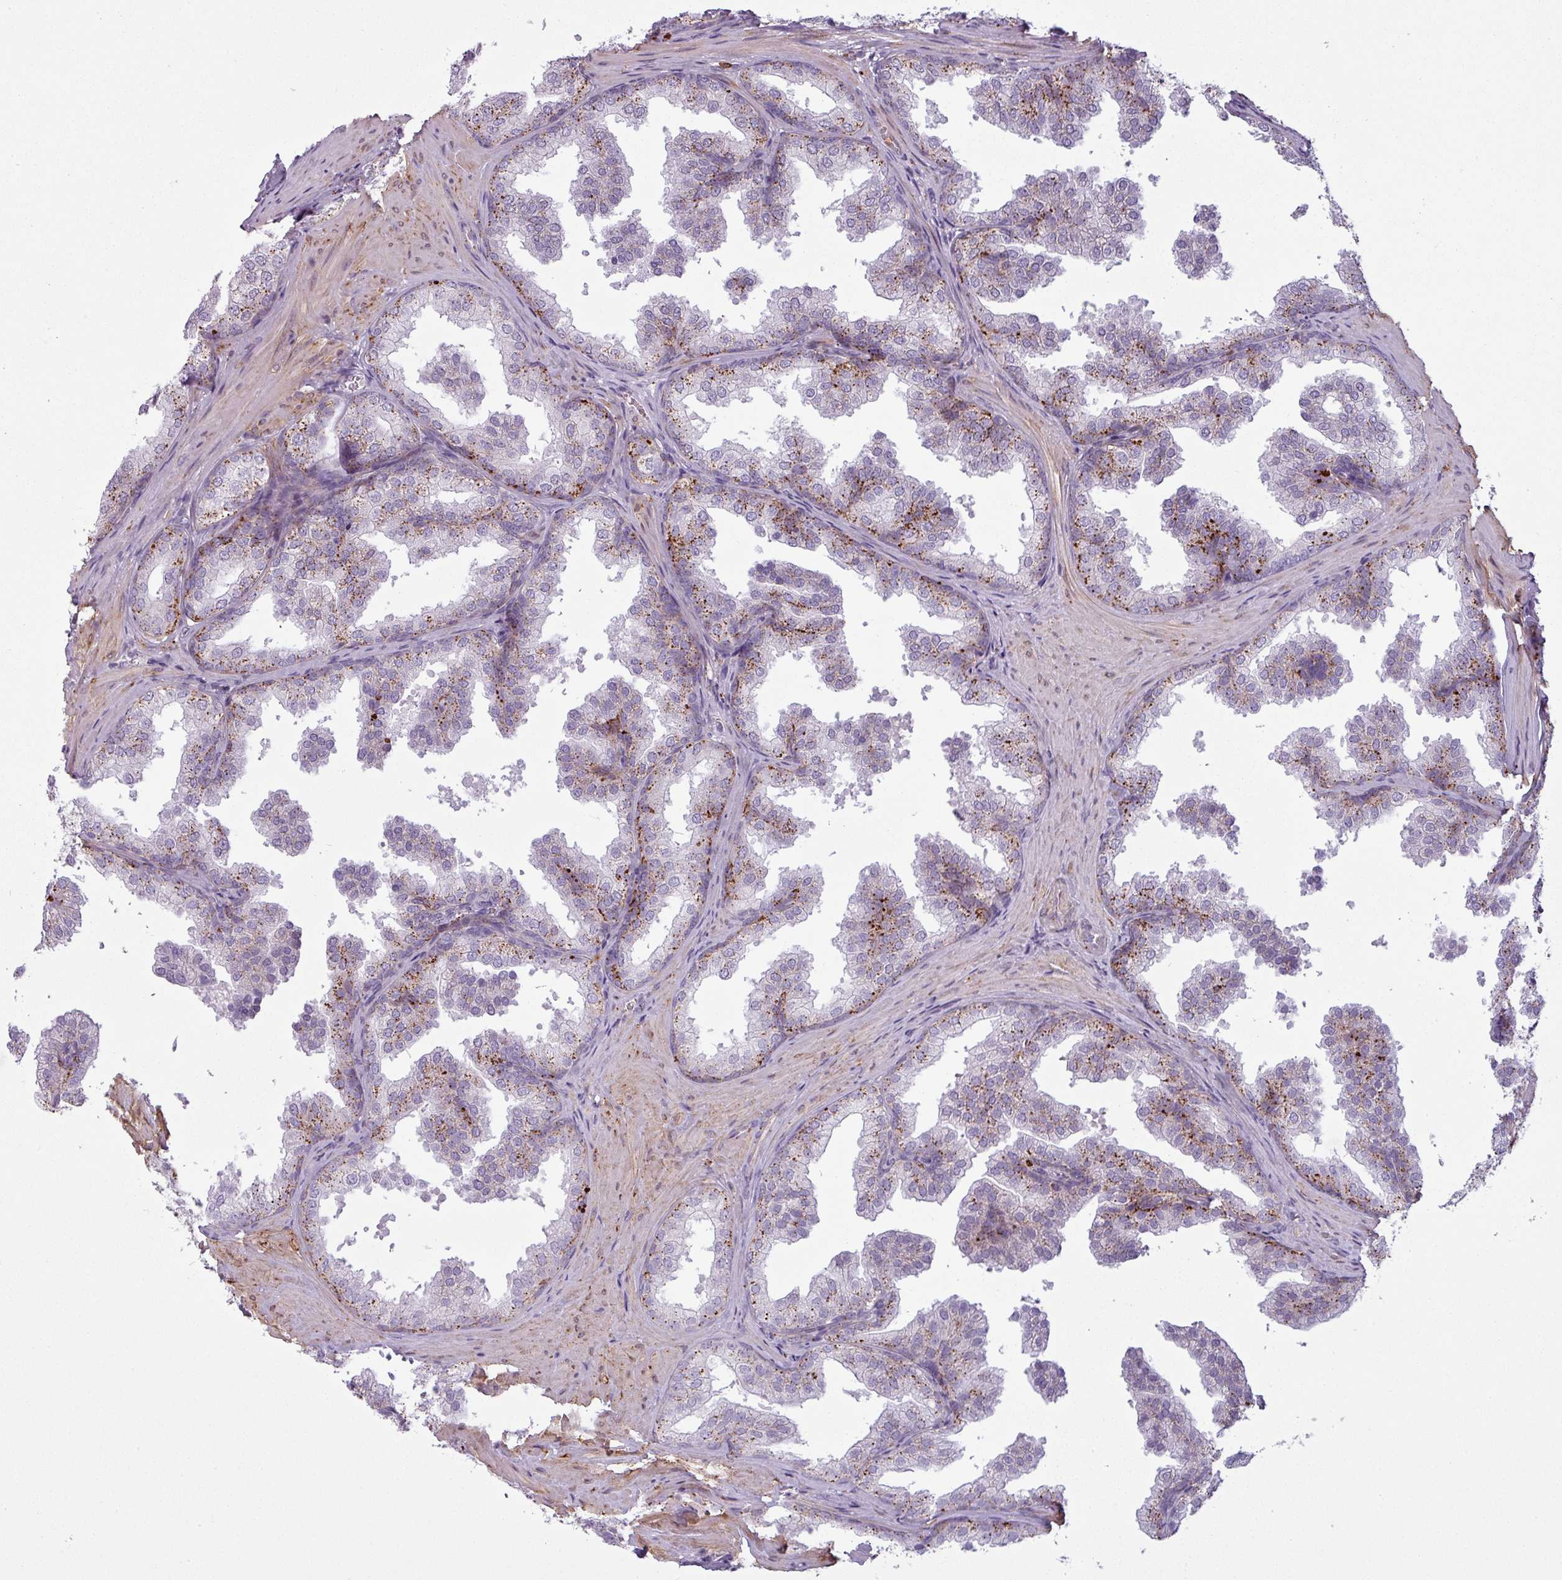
{"staining": {"intensity": "moderate", "quantity": "25%-75%", "location": "cytoplasmic/membranous"}, "tissue": "prostate", "cell_type": "Glandular cells", "image_type": "normal", "snomed": [{"axis": "morphology", "description": "Normal tissue, NOS"}, {"axis": "topography", "description": "Prostate"}], "caption": "A histopathology image of human prostate stained for a protein reveals moderate cytoplasmic/membranous brown staining in glandular cells.", "gene": "MAP7D2", "patient": {"sex": "male", "age": 37}}